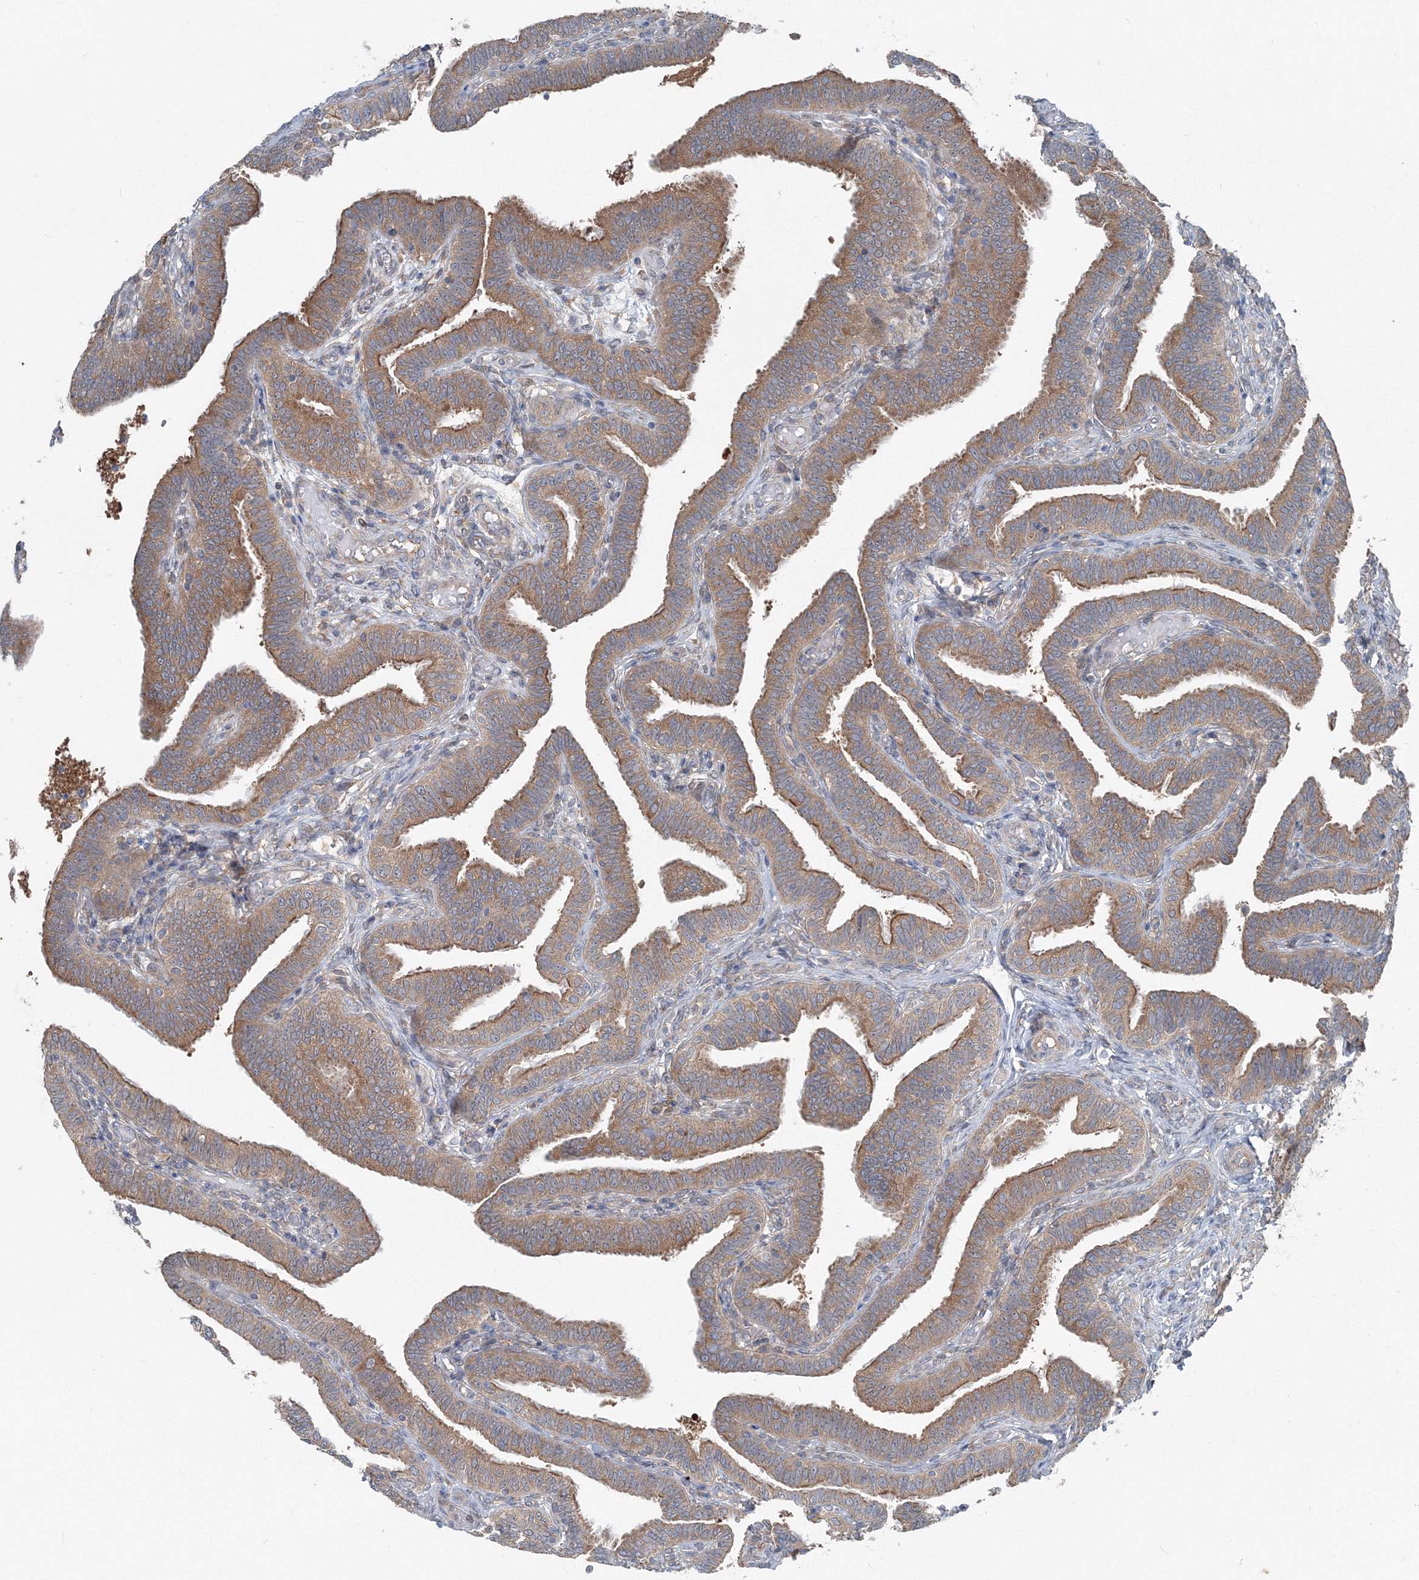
{"staining": {"intensity": "moderate", "quantity": ">75%", "location": "cytoplasmic/membranous"}, "tissue": "fallopian tube", "cell_type": "Glandular cells", "image_type": "normal", "snomed": [{"axis": "morphology", "description": "Normal tissue, NOS"}, {"axis": "topography", "description": "Fallopian tube"}], "caption": "A medium amount of moderate cytoplasmic/membranous positivity is present in about >75% of glandular cells in normal fallopian tube.", "gene": "TPRKB", "patient": {"sex": "female", "age": 39}}